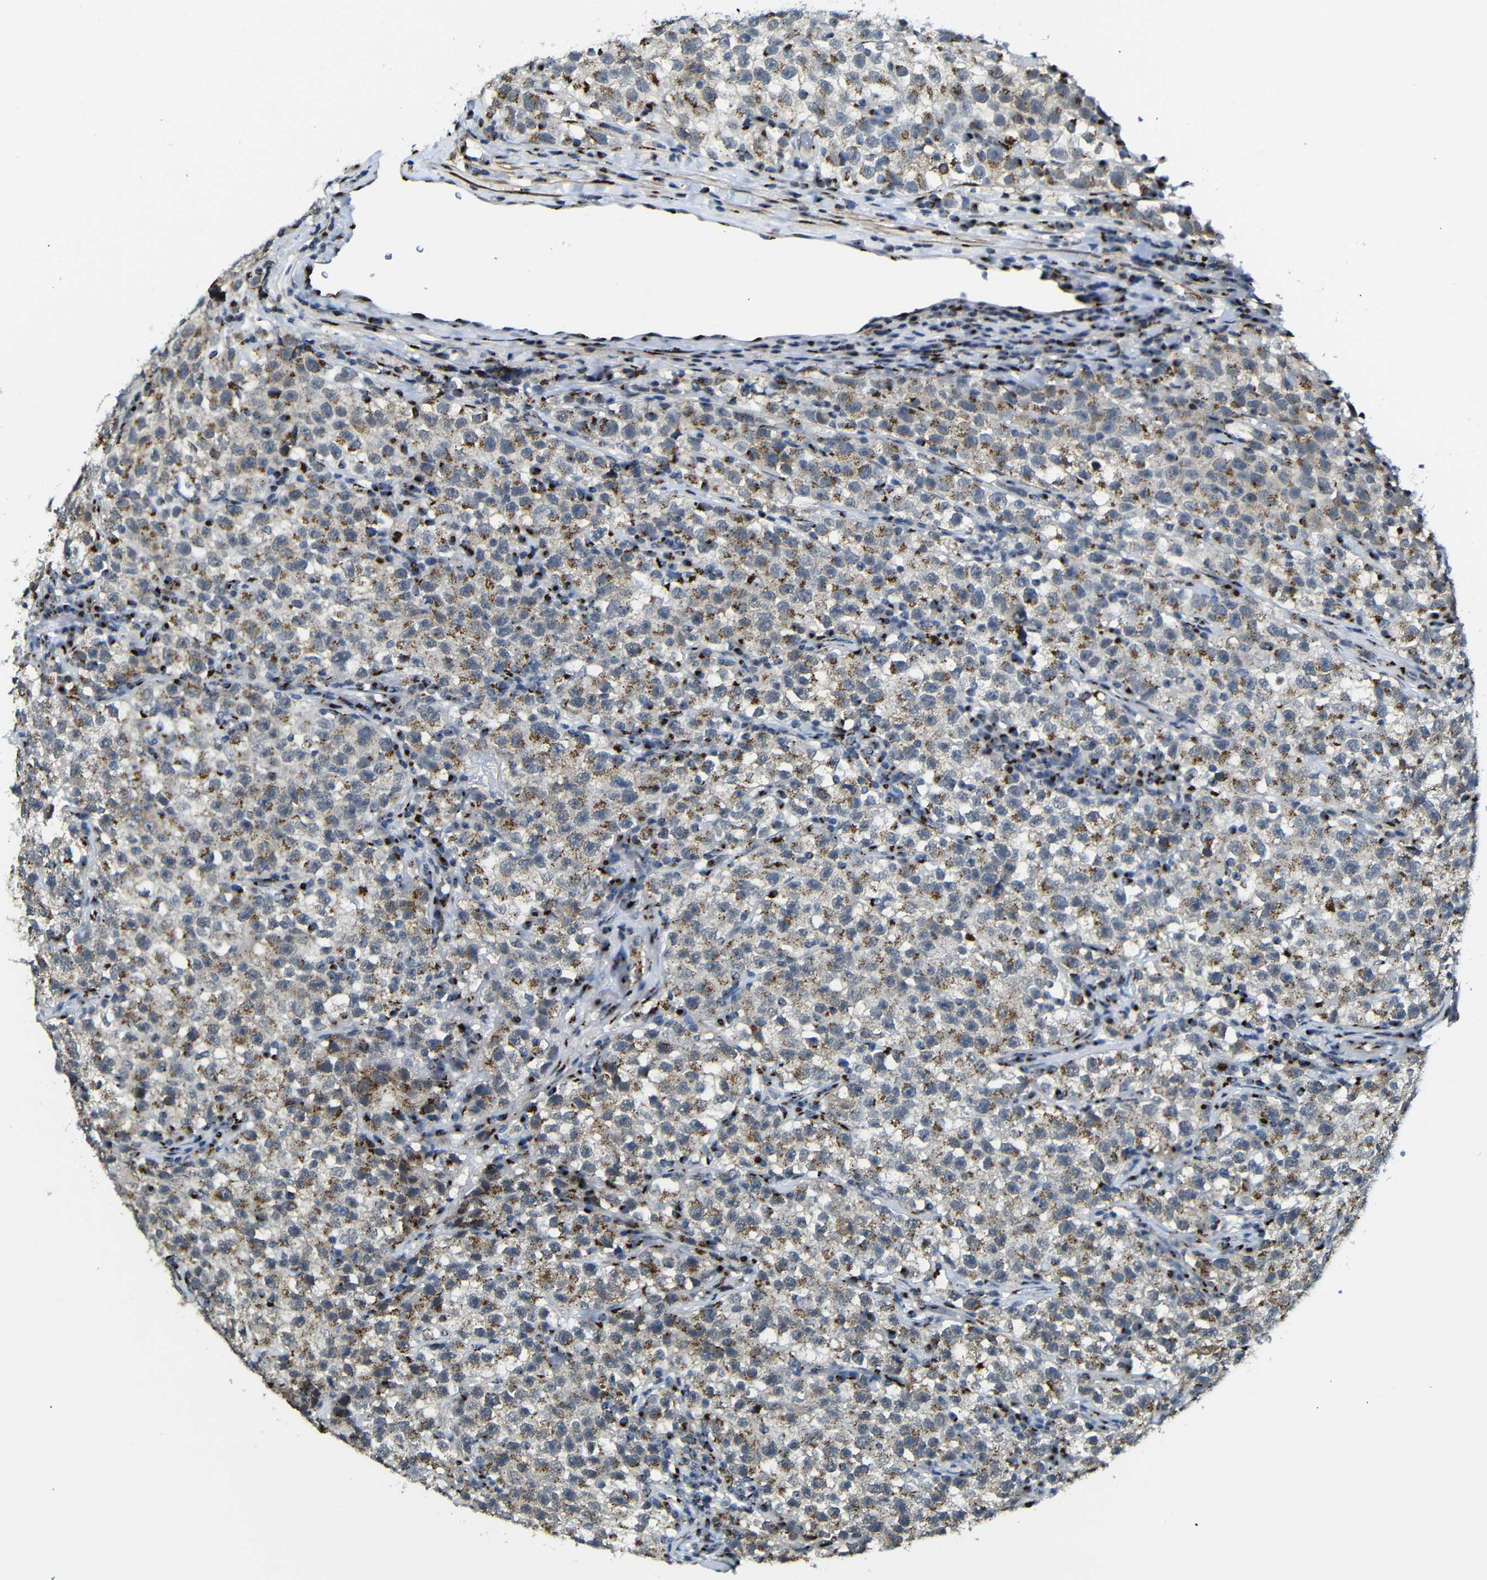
{"staining": {"intensity": "moderate", "quantity": ">75%", "location": "cytoplasmic/membranous"}, "tissue": "testis cancer", "cell_type": "Tumor cells", "image_type": "cancer", "snomed": [{"axis": "morphology", "description": "Seminoma, NOS"}, {"axis": "topography", "description": "Testis"}], "caption": "Testis cancer (seminoma) stained with immunohistochemistry shows moderate cytoplasmic/membranous staining in approximately >75% of tumor cells.", "gene": "TGOLN2", "patient": {"sex": "male", "age": 22}}